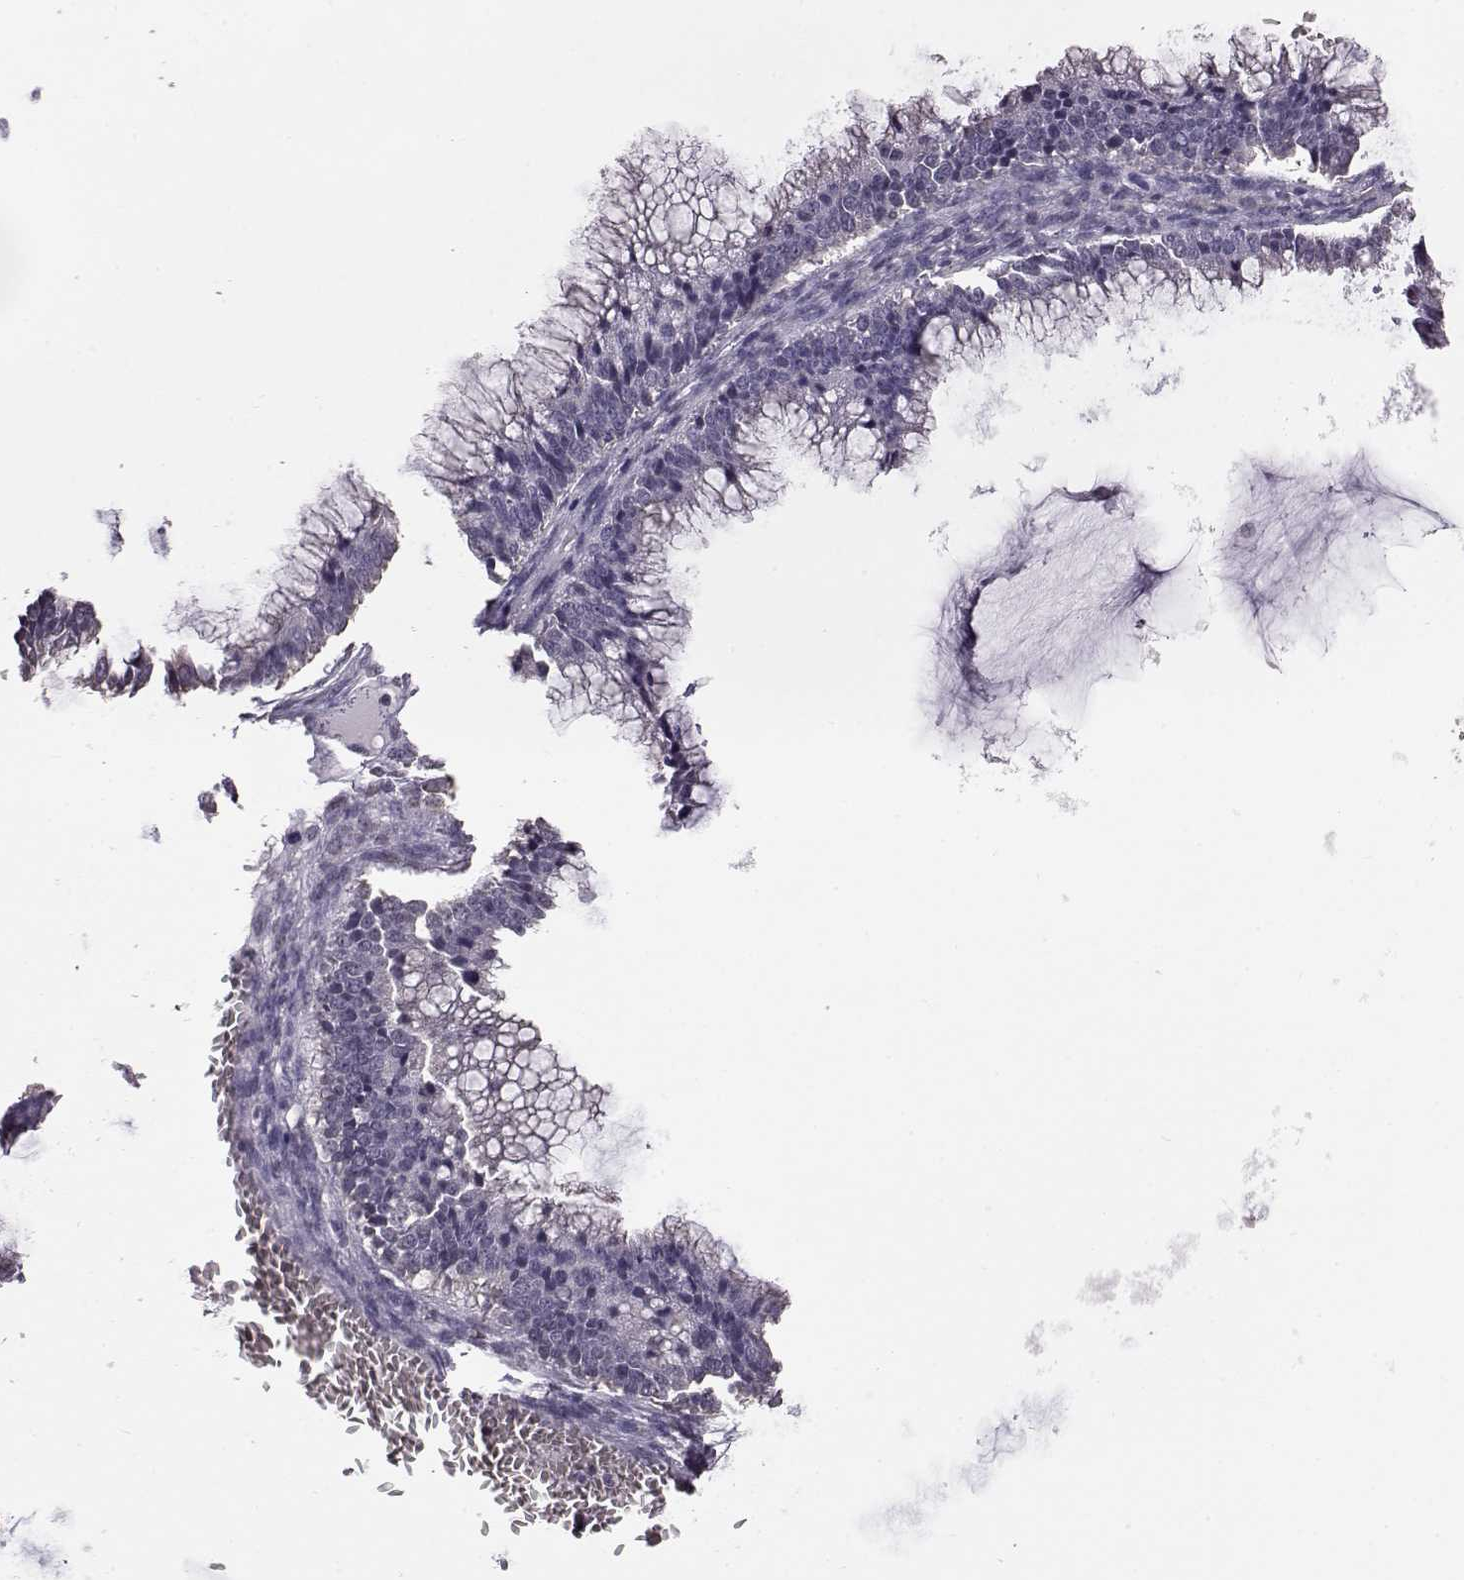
{"staining": {"intensity": "negative", "quantity": "none", "location": "none"}, "tissue": "ovarian cancer", "cell_type": "Tumor cells", "image_type": "cancer", "snomed": [{"axis": "morphology", "description": "Cystadenocarcinoma, mucinous, NOS"}, {"axis": "topography", "description": "Ovary"}], "caption": "Immunohistochemistry (IHC) micrograph of ovarian cancer (mucinous cystadenocarcinoma) stained for a protein (brown), which shows no expression in tumor cells. (DAB (3,3'-diaminobenzidine) immunohistochemistry with hematoxylin counter stain).", "gene": "ALDH3A1", "patient": {"sex": "female", "age": 38}}